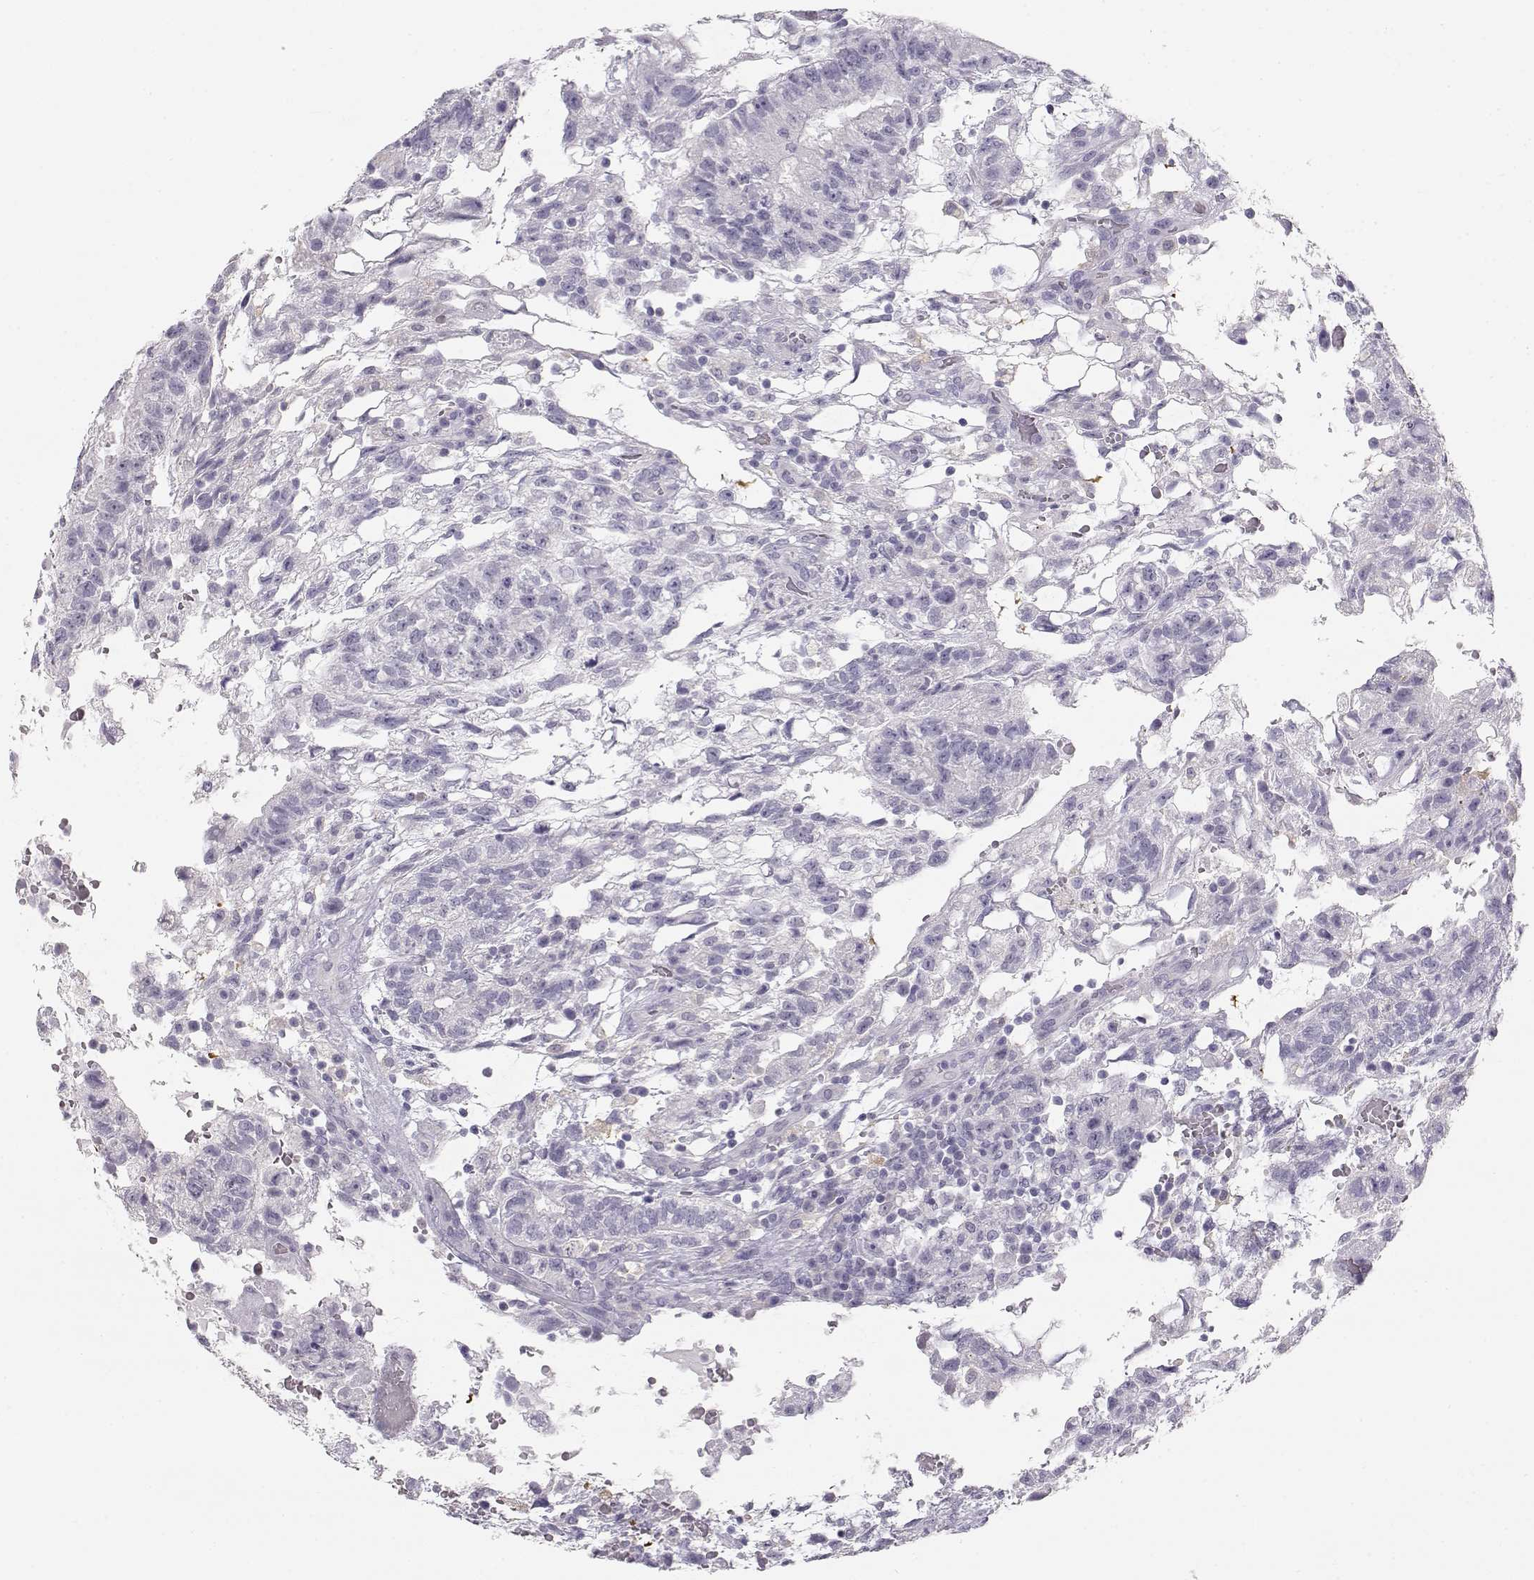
{"staining": {"intensity": "negative", "quantity": "none", "location": "none"}, "tissue": "testis cancer", "cell_type": "Tumor cells", "image_type": "cancer", "snomed": [{"axis": "morphology", "description": "Carcinoma, Embryonal, NOS"}, {"axis": "topography", "description": "Testis"}], "caption": "Tumor cells are negative for protein expression in human embryonal carcinoma (testis). (IHC, brightfield microscopy, high magnification).", "gene": "NUTM1", "patient": {"sex": "male", "age": 32}}